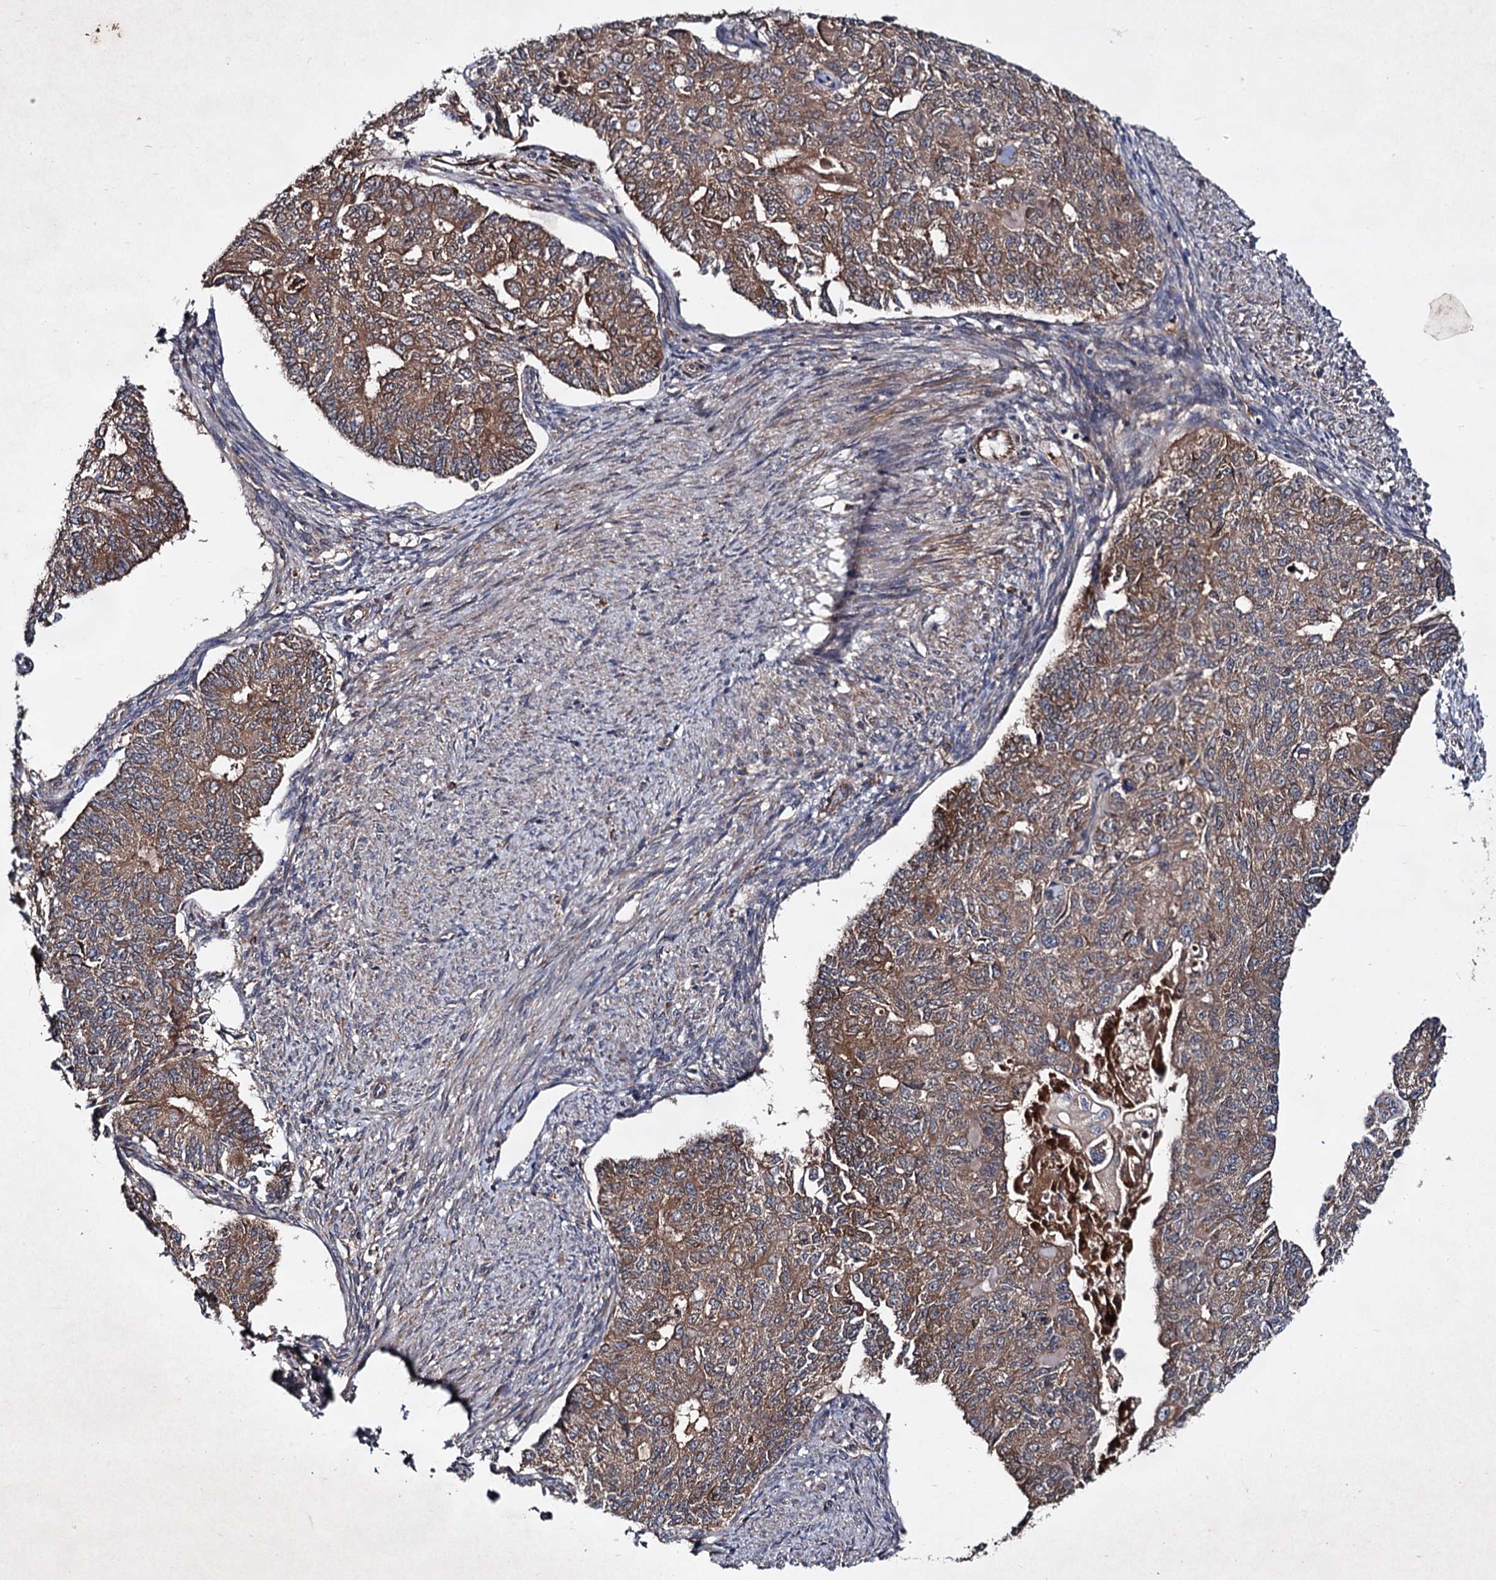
{"staining": {"intensity": "moderate", "quantity": ">75%", "location": "cytoplasmic/membranous"}, "tissue": "endometrial cancer", "cell_type": "Tumor cells", "image_type": "cancer", "snomed": [{"axis": "morphology", "description": "Adenocarcinoma, NOS"}, {"axis": "topography", "description": "Endometrium"}], "caption": "A micrograph showing moderate cytoplasmic/membranous positivity in about >75% of tumor cells in endometrial adenocarcinoma, as visualized by brown immunohistochemical staining.", "gene": "TEX9", "patient": {"sex": "female", "age": 32}}